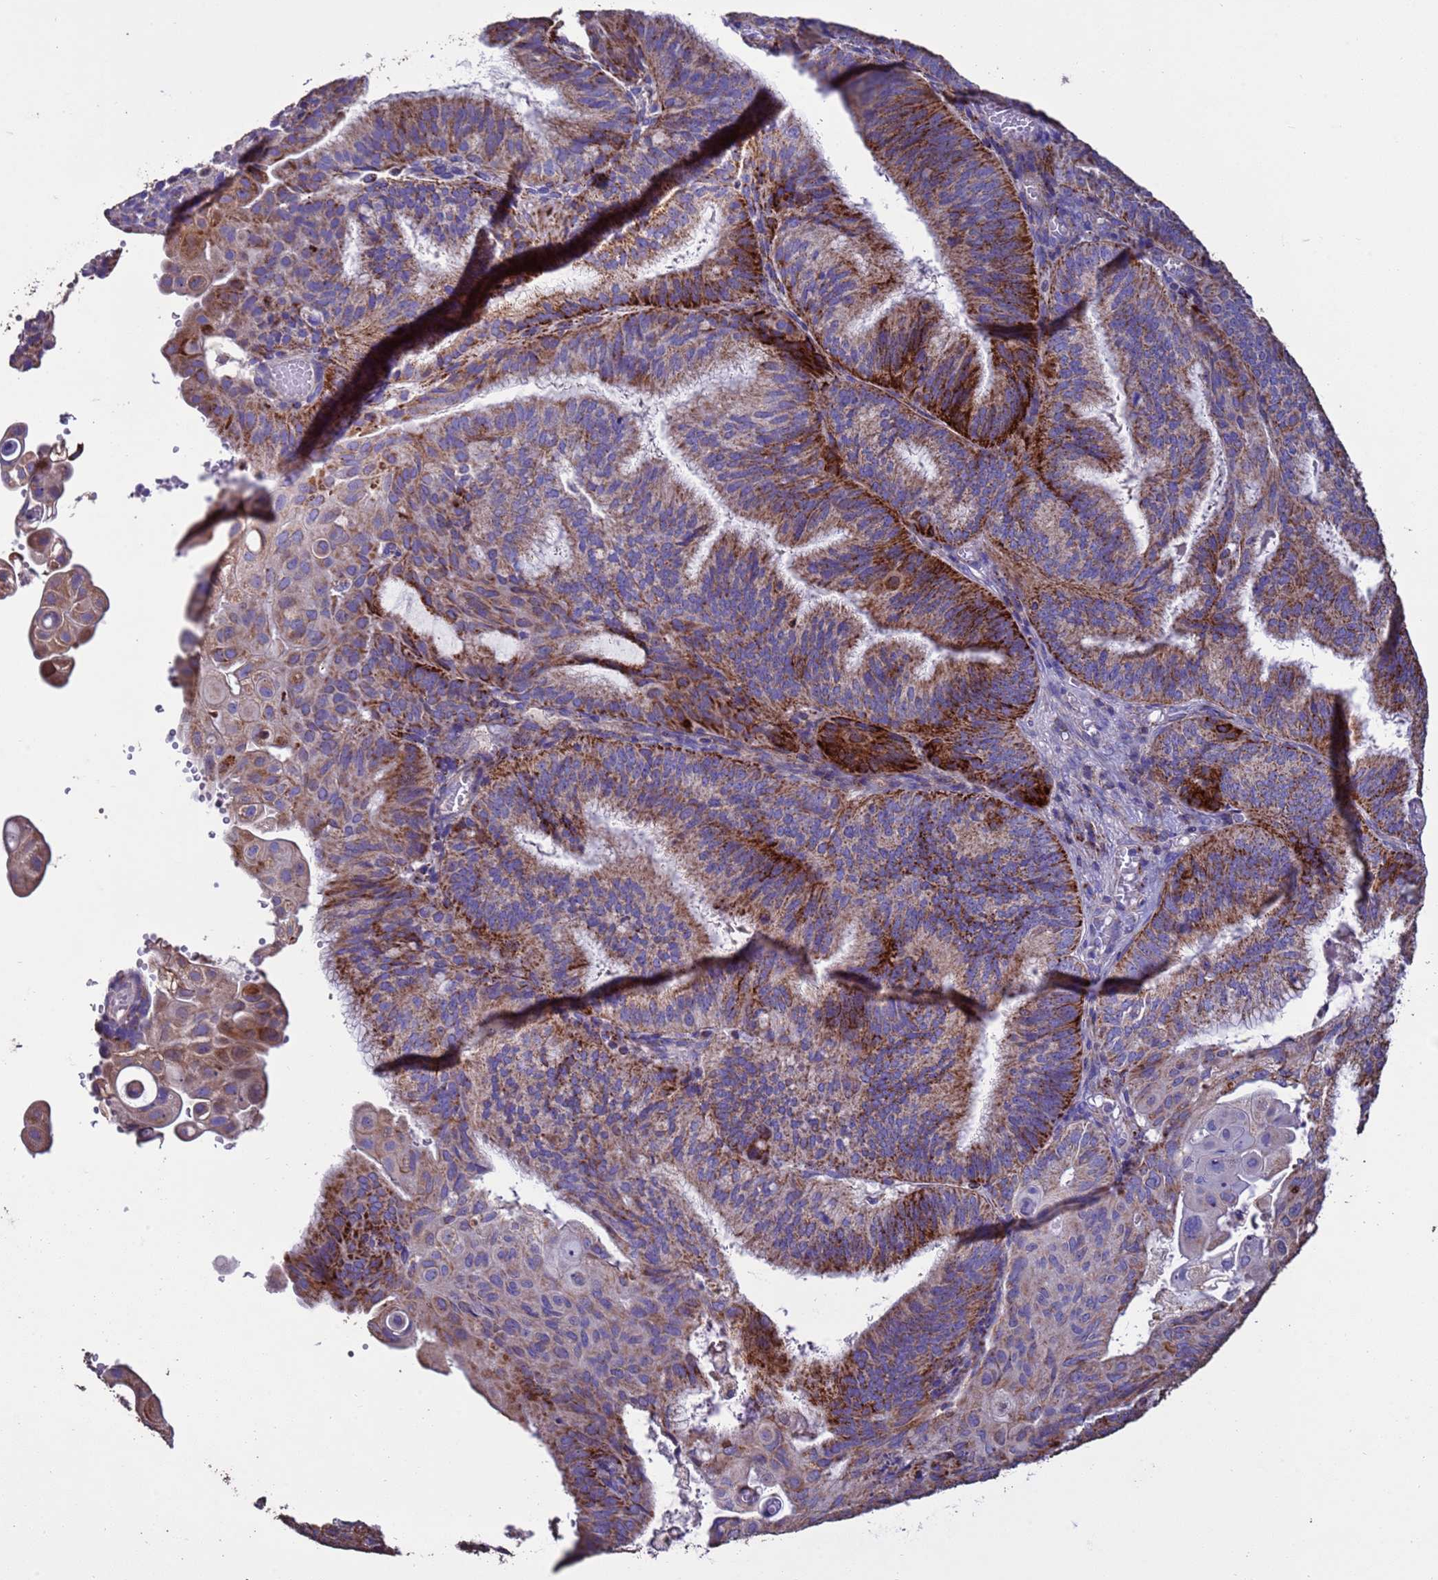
{"staining": {"intensity": "strong", "quantity": ">75%", "location": "cytoplasmic/membranous"}, "tissue": "endometrial cancer", "cell_type": "Tumor cells", "image_type": "cancer", "snomed": [{"axis": "morphology", "description": "Adenocarcinoma, NOS"}, {"axis": "topography", "description": "Endometrium"}], "caption": "Endometrial cancer tissue exhibits strong cytoplasmic/membranous expression in approximately >75% of tumor cells", "gene": "ZNFX1", "patient": {"sex": "female", "age": 49}}